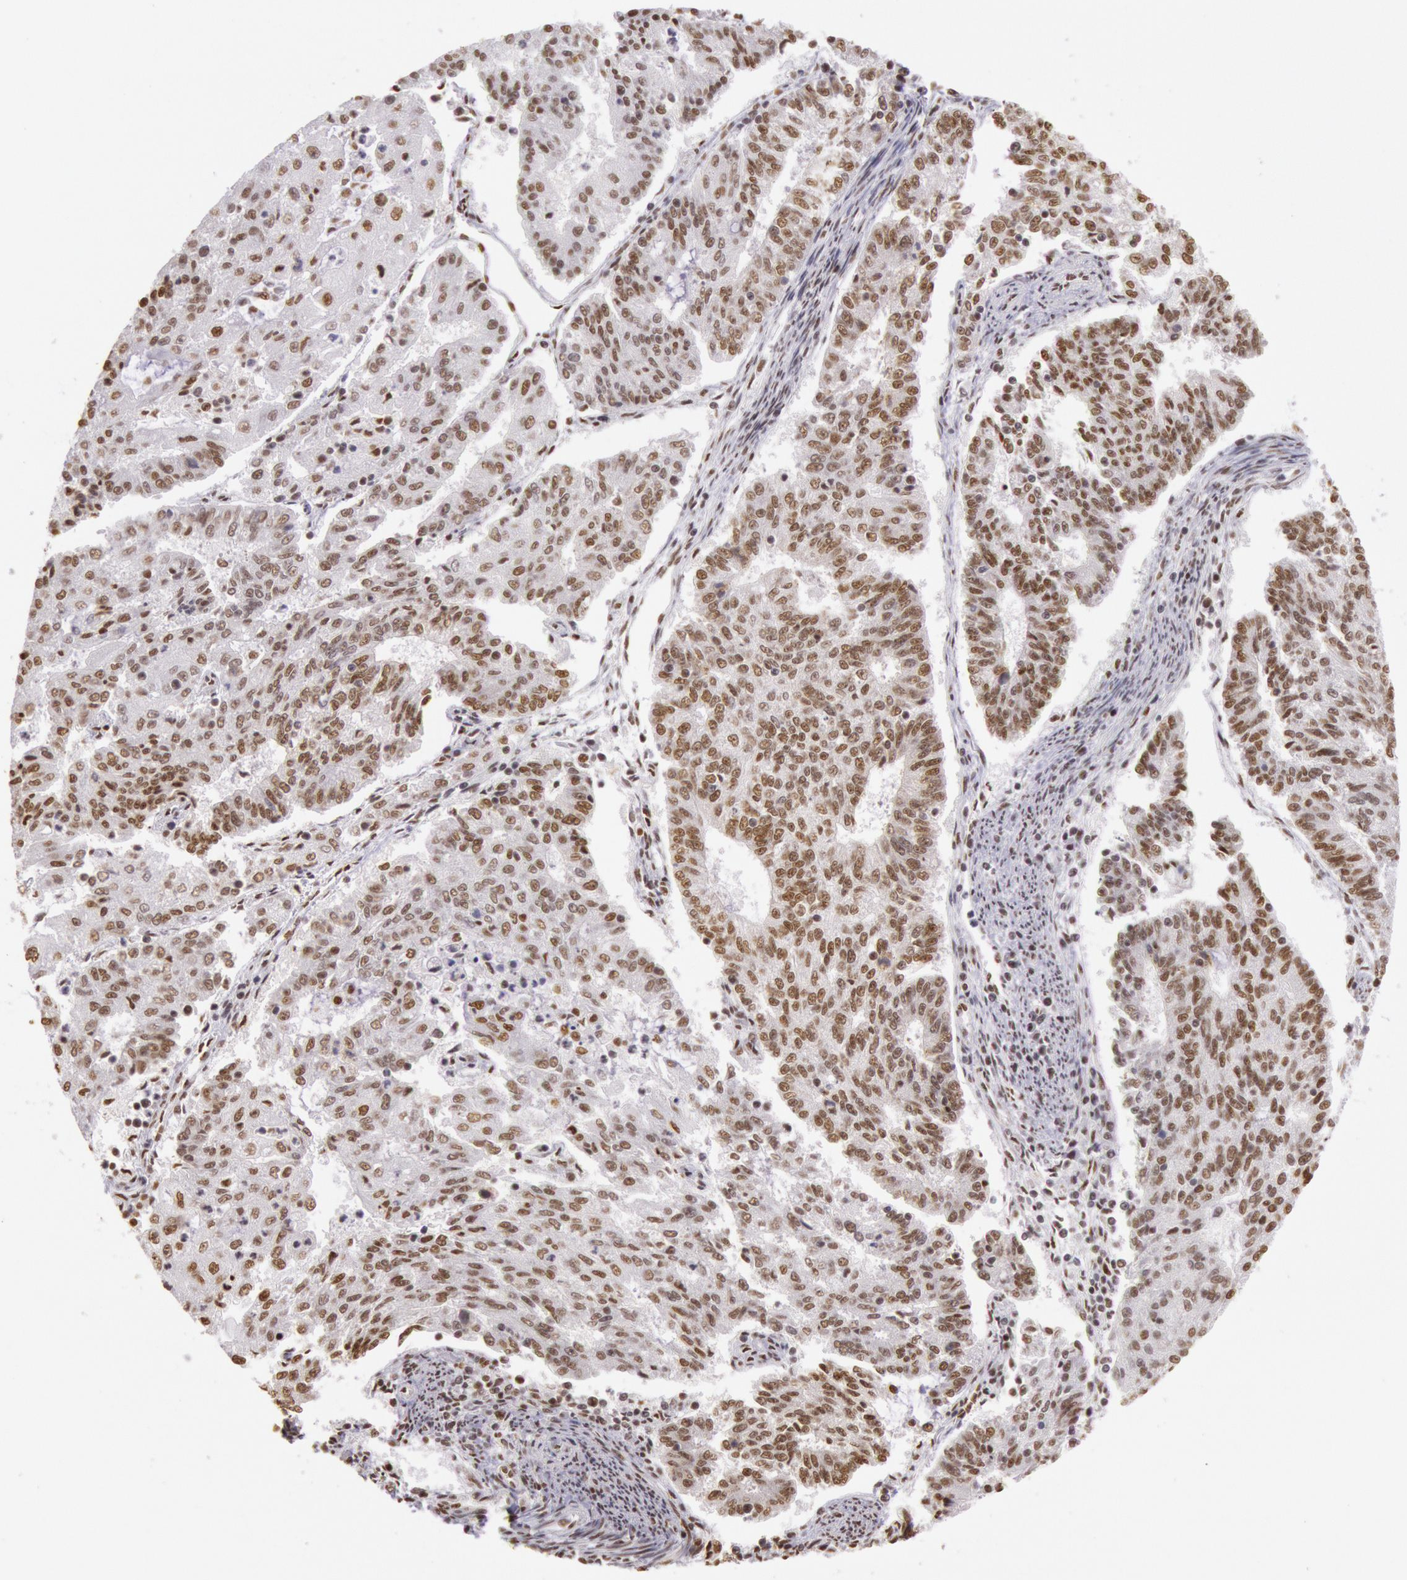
{"staining": {"intensity": "moderate", "quantity": ">75%", "location": "nuclear"}, "tissue": "endometrial cancer", "cell_type": "Tumor cells", "image_type": "cancer", "snomed": [{"axis": "morphology", "description": "Adenocarcinoma, NOS"}, {"axis": "topography", "description": "Endometrium"}], "caption": "Immunohistochemistry photomicrograph of endometrial cancer (adenocarcinoma) stained for a protein (brown), which demonstrates medium levels of moderate nuclear positivity in about >75% of tumor cells.", "gene": "HNRNPH2", "patient": {"sex": "female", "age": 56}}